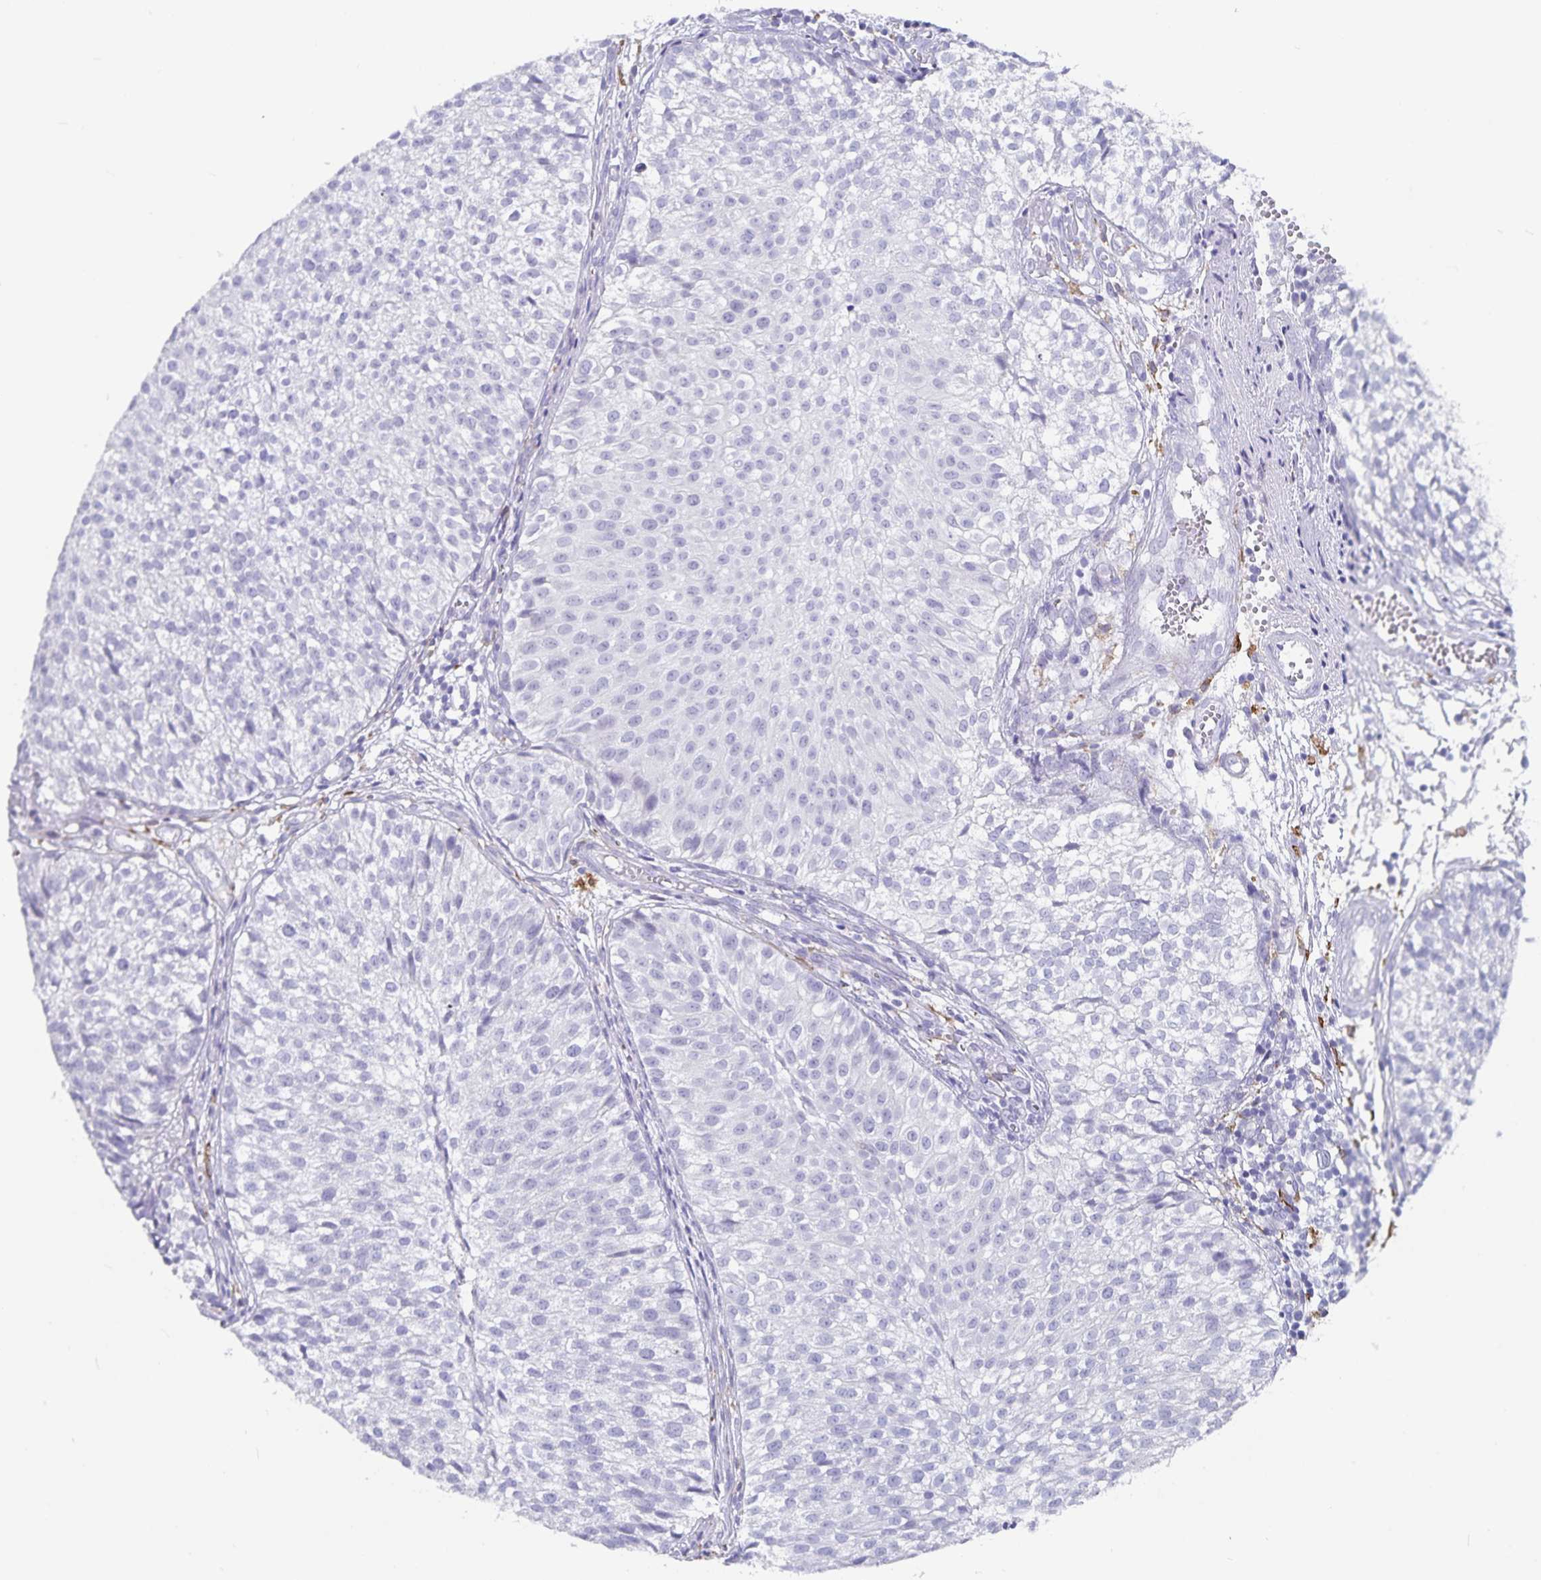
{"staining": {"intensity": "negative", "quantity": "none", "location": "none"}, "tissue": "urothelial cancer", "cell_type": "Tumor cells", "image_type": "cancer", "snomed": [{"axis": "morphology", "description": "Urothelial carcinoma, Low grade"}, {"axis": "topography", "description": "Urinary bladder"}], "caption": "This is an immunohistochemistry (IHC) image of human urothelial carcinoma (low-grade). There is no positivity in tumor cells.", "gene": "PLAC1", "patient": {"sex": "male", "age": 70}}